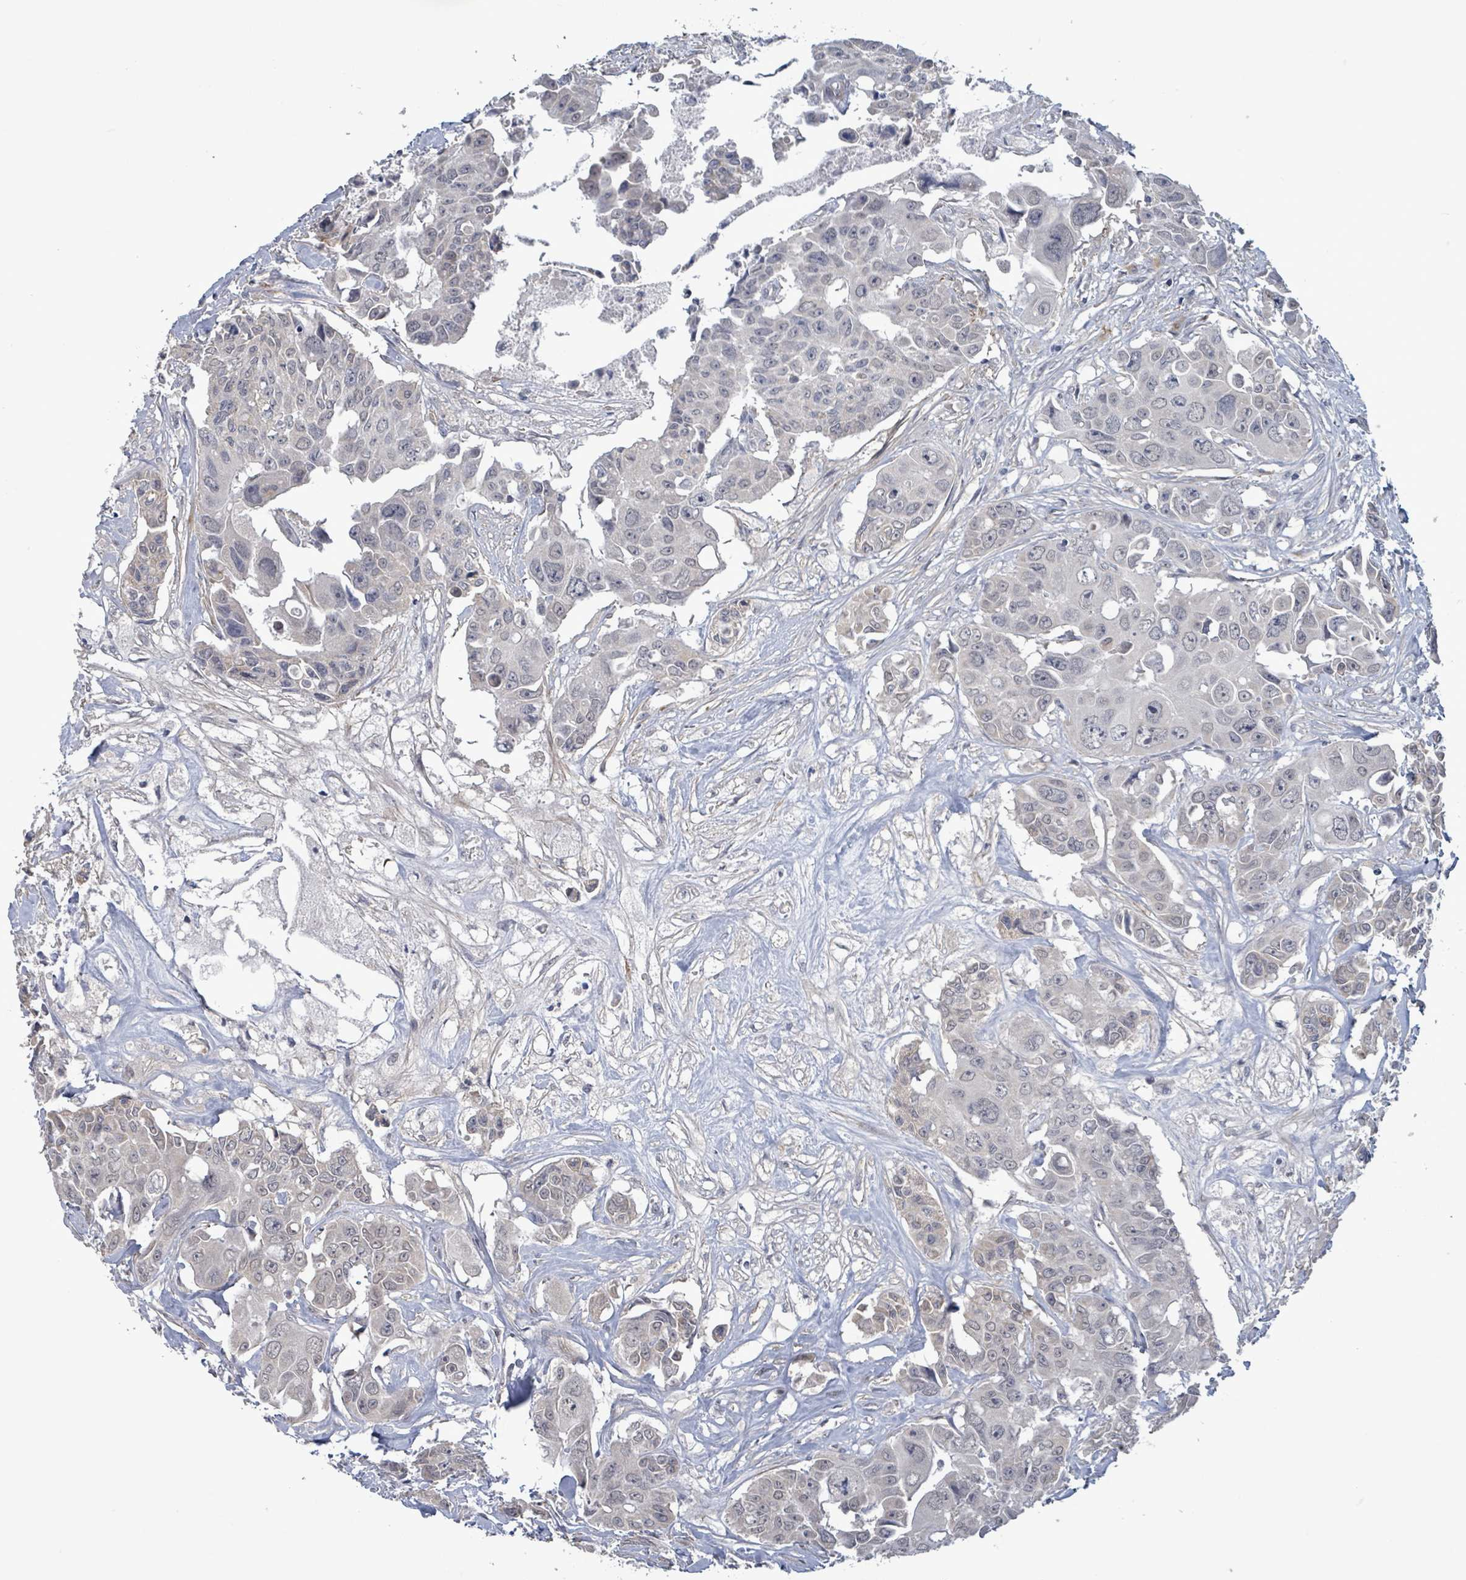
{"staining": {"intensity": "negative", "quantity": "none", "location": "none"}, "tissue": "colorectal cancer", "cell_type": "Tumor cells", "image_type": "cancer", "snomed": [{"axis": "morphology", "description": "Adenocarcinoma, NOS"}, {"axis": "topography", "description": "Rectum"}], "caption": "Photomicrograph shows no protein expression in tumor cells of colorectal adenocarcinoma tissue.", "gene": "AMMECR1", "patient": {"sex": "male", "age": 87}}